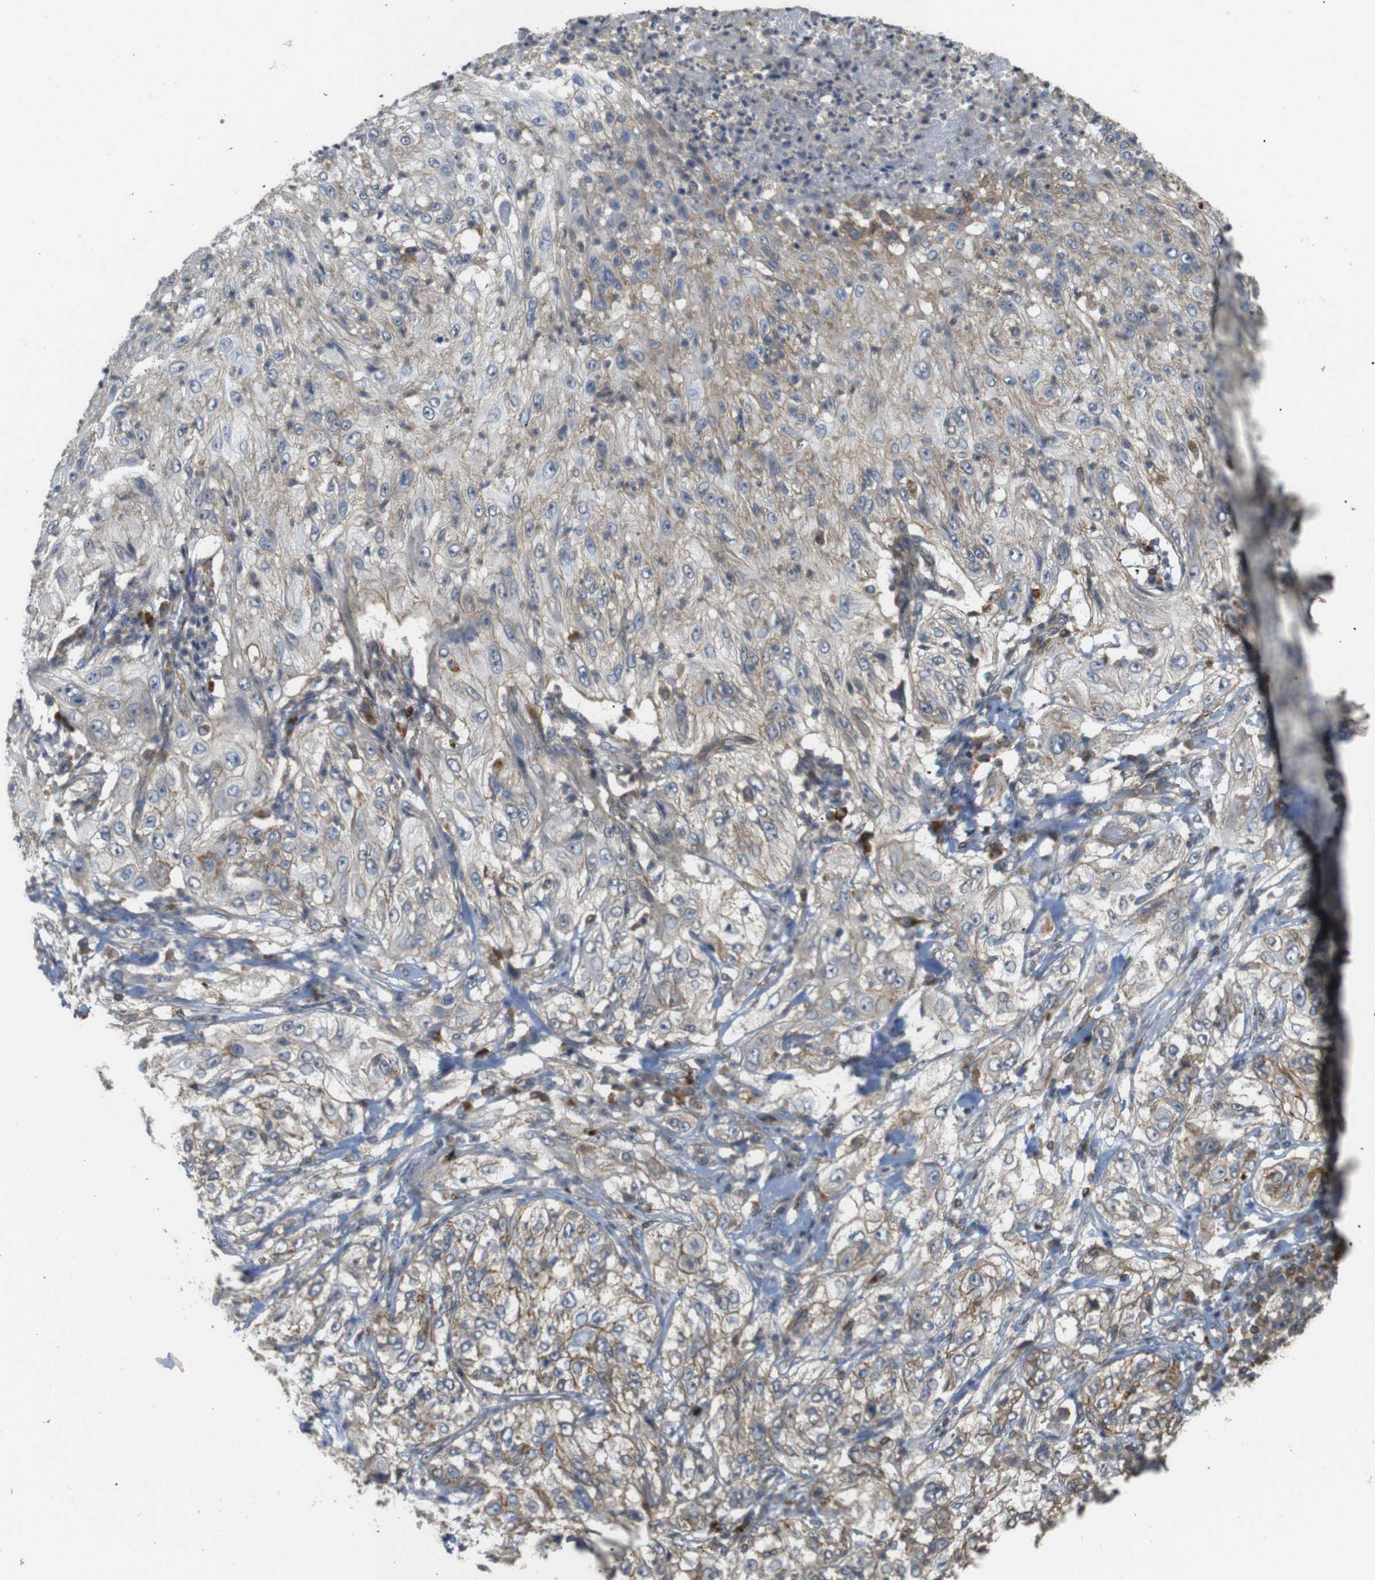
{"staining": {"intensity": "weak", "quantity": "25%-75%", "location": "cytoplasmic/membranous"}, "tissue": "lung cancer", "cell_type": "Tumor cells", "image_type": "cancer", "snomed": [{"axis": "morphology", "description": "Inflammation, NOS"}, {"axis": "morphology", "description": "Squamous cell carcinoma, NOS"}, {"axis": "topography", "description": "Lymph node"}, {"axis": "topography", "description": "Soft tissue"}, {"axis": "topography", "description": "Lung"}], "caption": "Tumor cells reveal low levels of weak cytoplasmic/membranous staining in about 25%-75% of cells in lung cancer (squamous cell carcinoma).", "gene": "KSR1", "patient": {"sex": "male", "age": 66}}